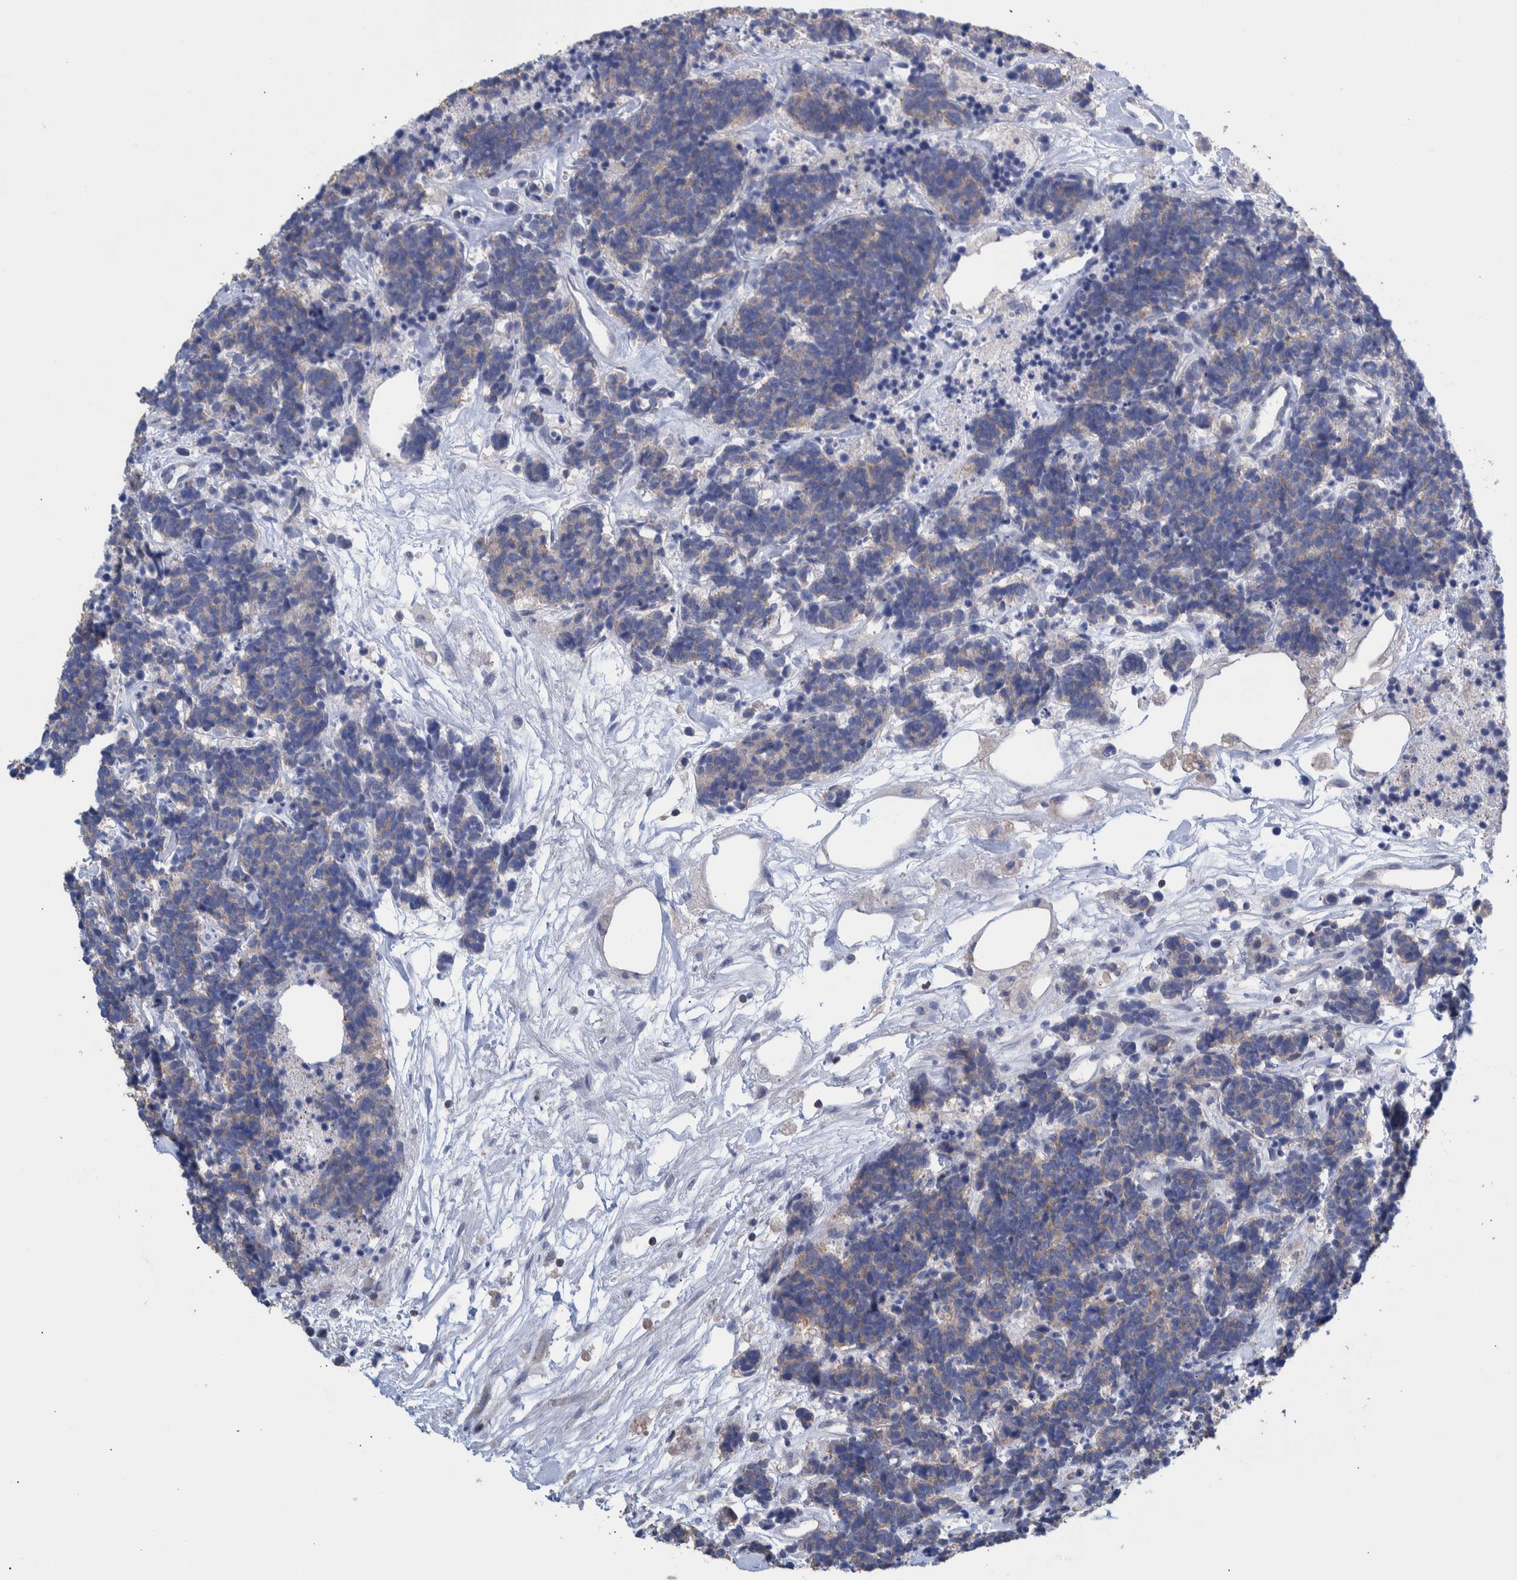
{"staining": {"intensity": "weak", "quantity": ">75%", "location": "cytoplasmic/membranous"}, "tissue": "carcinoid", "cell_type": "Tumor cells", "image_type": "cancer", "snomed": [{"axis": "morphology", "description": "Carcinoma, NOS"}, {"axis": "morphology", "description": "Carcinoid, malignant, NOS"}, {"axis": "topography", "description": "Urinary bladder"}], "caption": "Immunohistochemistry (IHC) photomicrograph of human carcinoid stained for a protein (brown), which reveals low levels of weak cytoplasmic/membranous staining in approximately >75% of tumor cells.", "gene": "PPP3CC", "patient": {"sex": "male", "age": 57}}